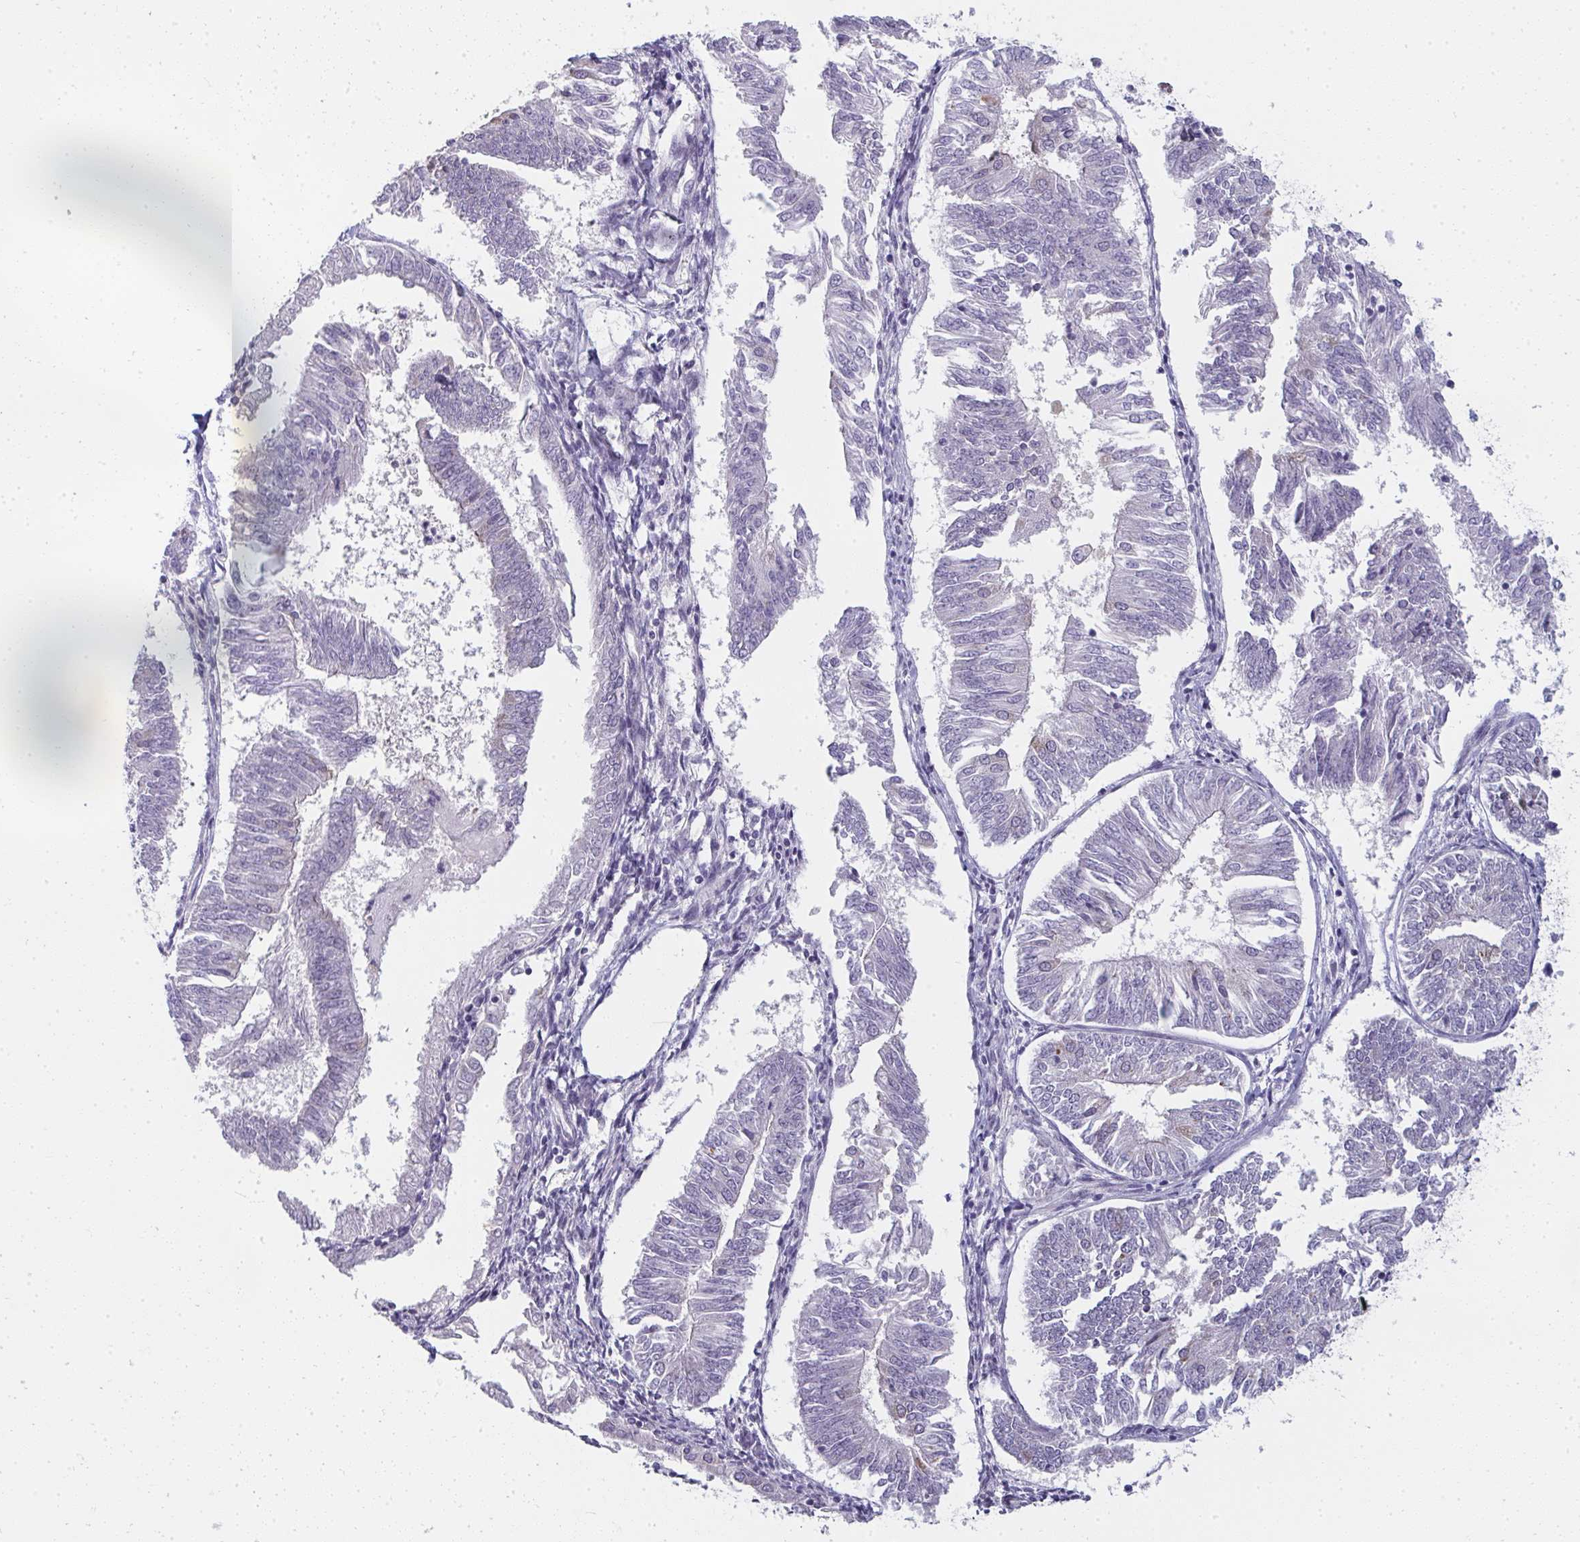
{"staining": {"intensity": "negative", "quantity": "none", "location": "none"}, "tissue": "endometrial cancer", "cell_type": "Tumor cells", "image_type": "cancer", "snomed": [{"axis": "morphology", "description": "Adenocarcinoma, NOS"}, {"axis": "topography", "description": "Endometrium"}], "caption": "Micrograph shows no protein staining in tumor cells of endometrial cancer tissue.", "gene": "SHB", "patient": {"sex": "female", "age": 58}}